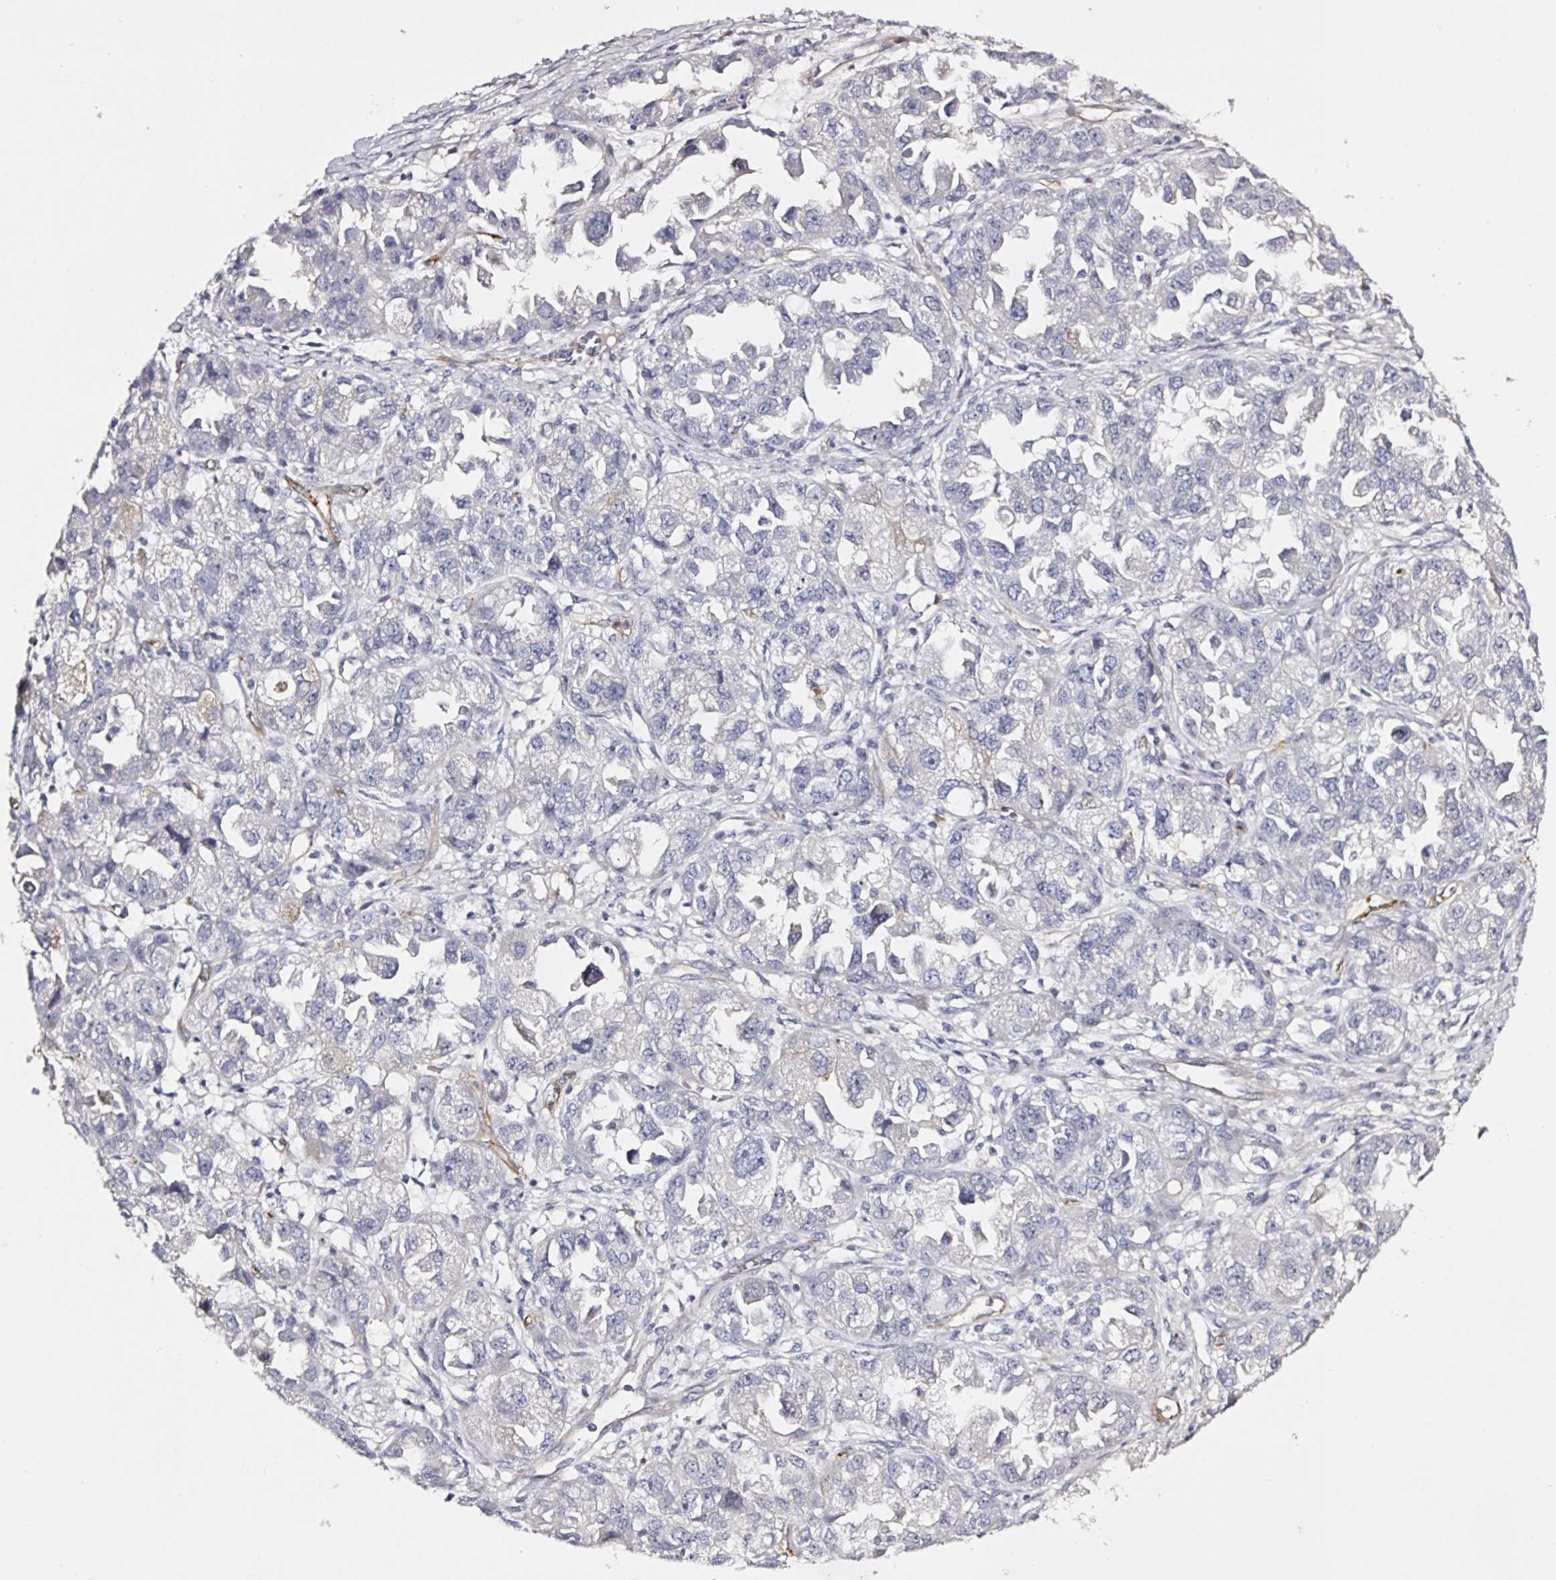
{"staining": {"intensity": "negative", "quantity": "none", "location": "none"}, "tissue": "ovarian cancer", "cell_type": "Tumor cells", "image_type": "cancer", "snomed": [{"axis": "morphology", "description": "Cystadenocarcinoma, serous, NOS"}, {"axis": "topography", "description": "Ovary"}], "caption": "Human serous cystadenocarcinoma (ovarian) stained for a protein using IHC demonstrates no expression in tumor cells.", "gene": "ACSBG2", "patient": {"sex": "female", "age": 84}}